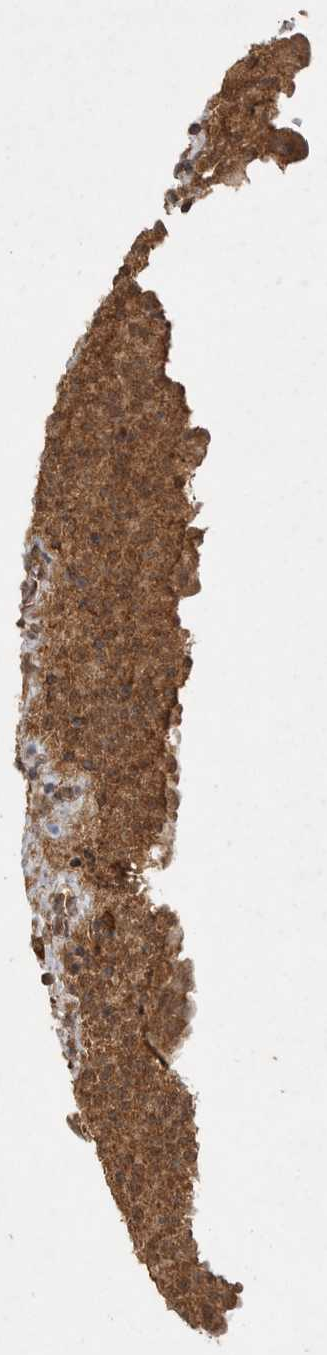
{"staining": {"intensity": "moderate", "quantity": ">75%", "location": "cytoplasmic/membranous"}, "tissue": "urinary bladder", "cell_type": "Urothelial cells", "image_type": "normal", "snomed": [{"axis": "morphology", "description": "Normal tissue, NOS"}, {"axis": "topography", "description": "Urinary bladder"}], "caption": "Moderate cytoplasmic/membranous protein staining is seen in approximately >75% of urothelial cells in urinary bladder. (IHC, brightfield microscopy, high magnification).", "gene": "ICOSLG", "patient": {"sex": "male", "age": 82}}